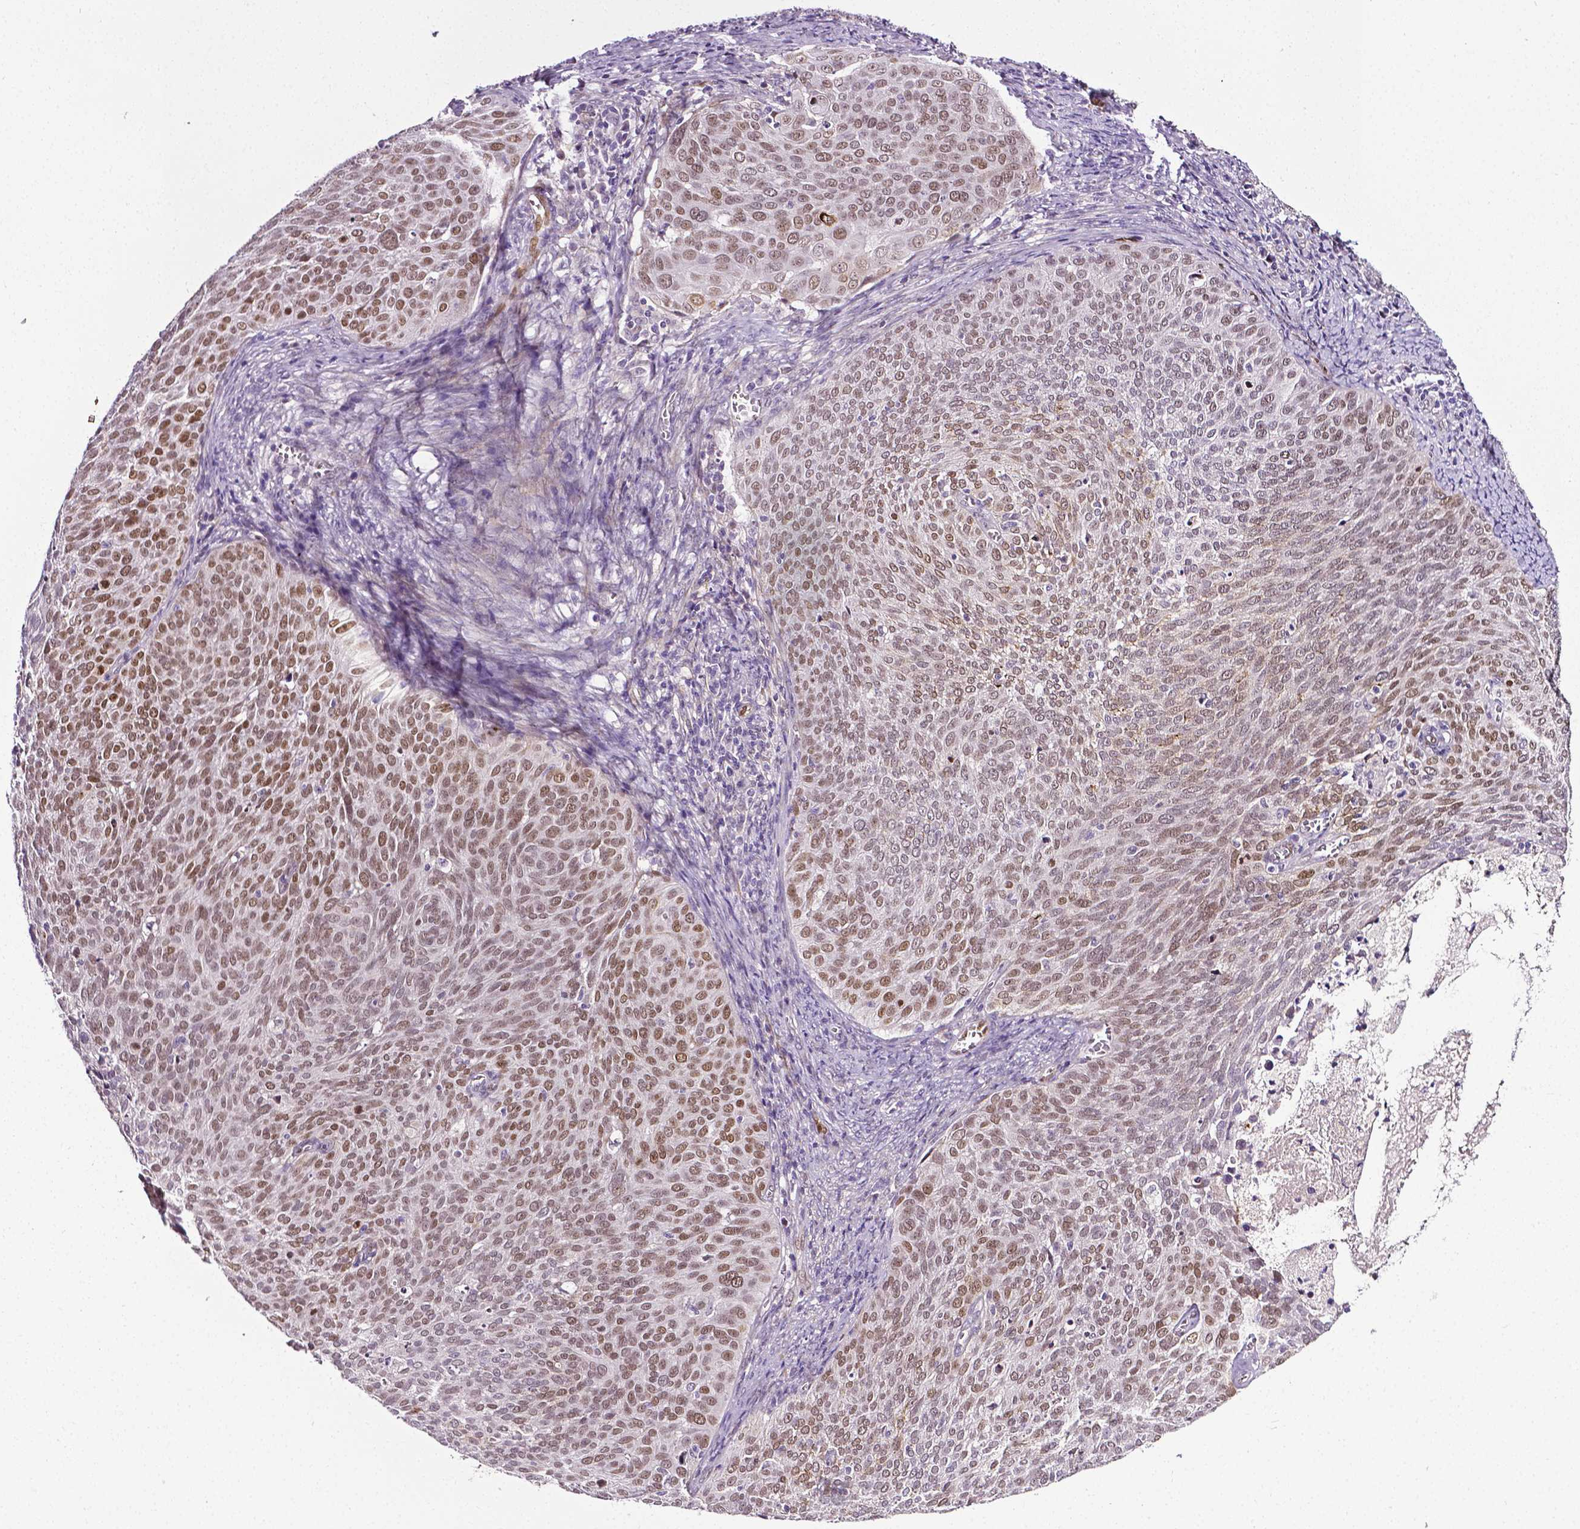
{"staining": {"intensity": "moderate", "quantity": ">75%", "location": "nuclear"}, "tissue": "cervical cancer", "cell_type": "Tumor cells", "image_type": "cancer", "snomed": [{"axis": "morphology", "description": "Squamous cell carcinoma, NOS"}, {"axis": "topography", "description": "Cervix"}], "caption": "IHC micrograph of squamous cell carcinoma (cervical) stained for a protein (brown), which displays medium levels of moderate nuclear expression in about >75% of tumor cells.", "gene": "PTGER3", "patient": {"sex": "female", "age": 39}}